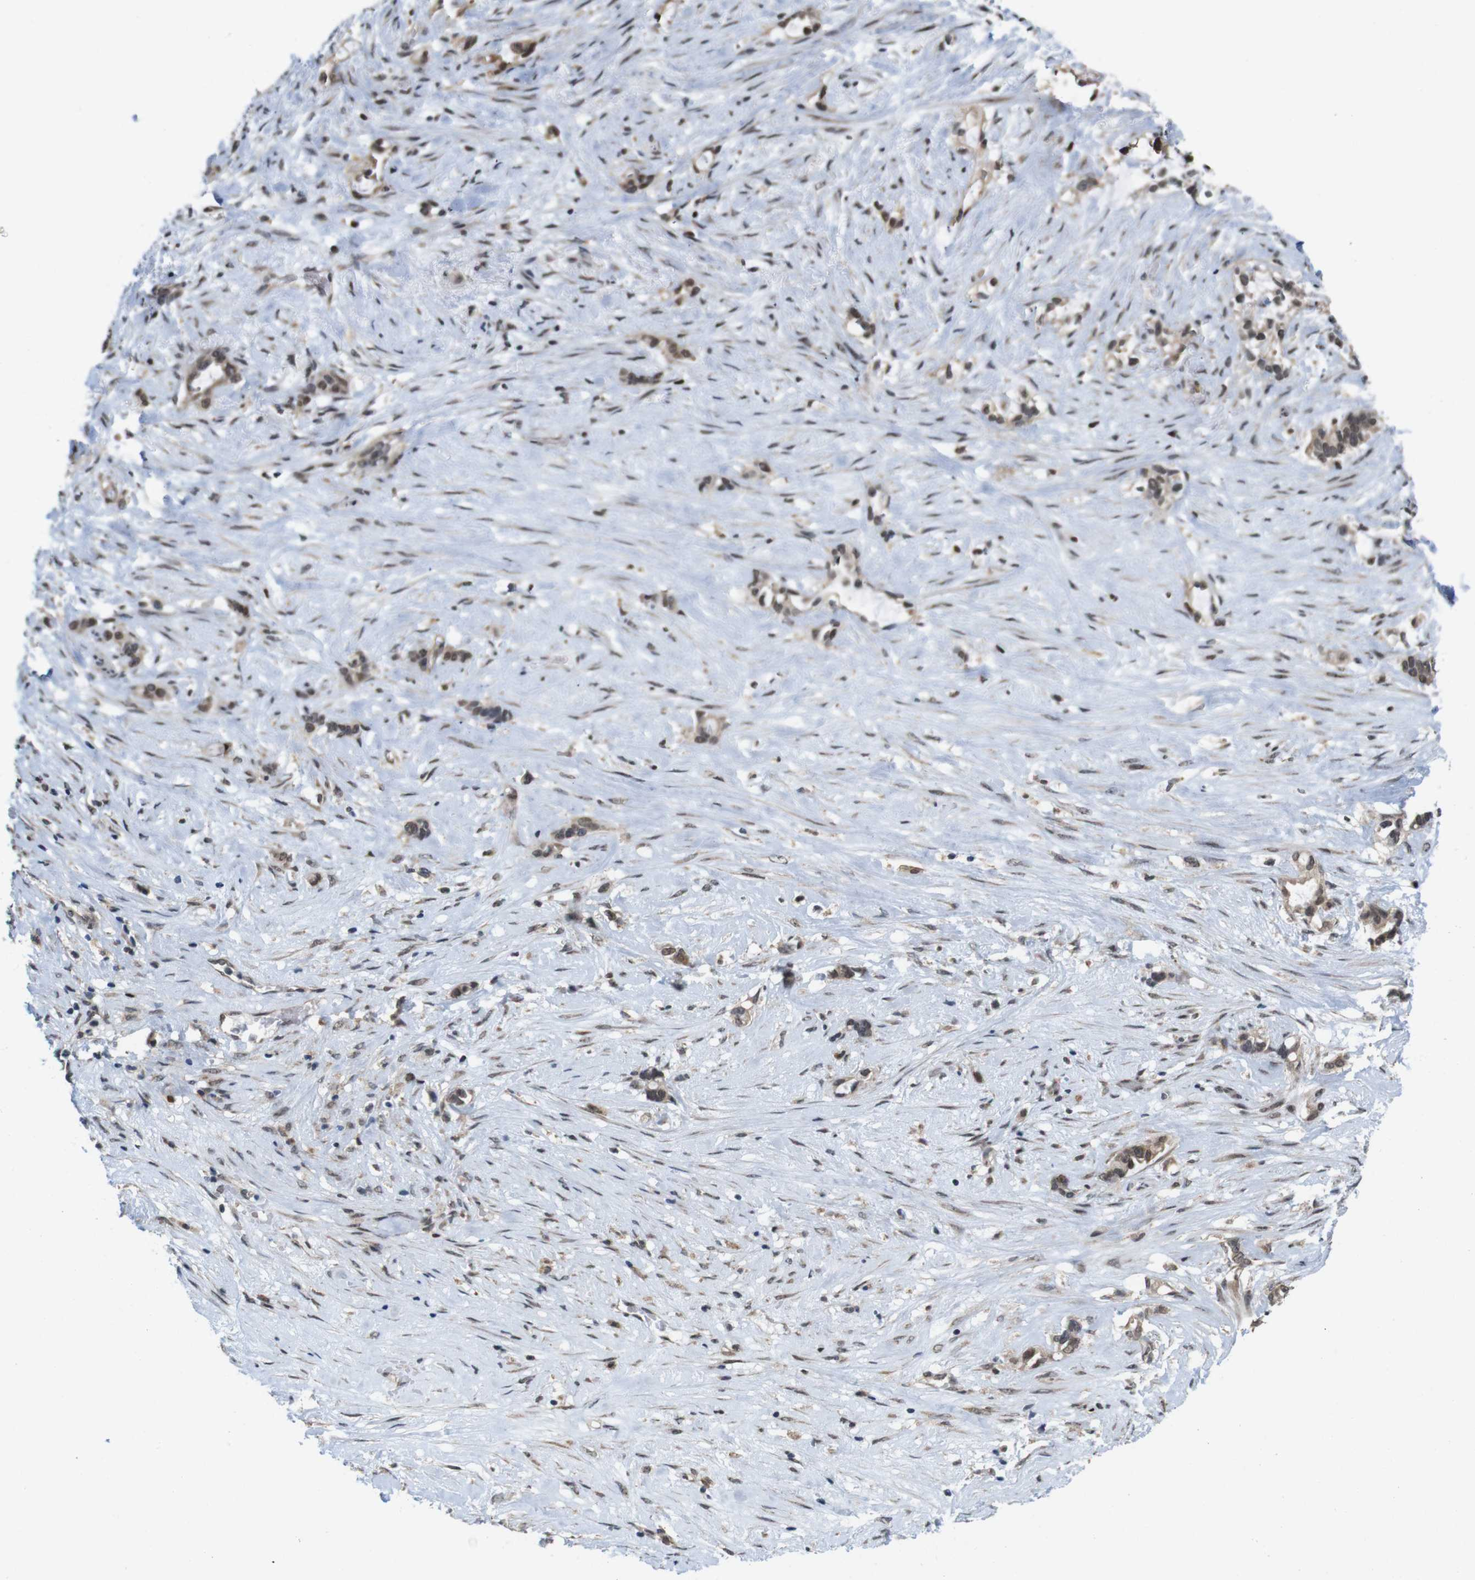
{"staining": {"intensity": "moderate", "quantity": ">75%", "location": "cytoplasmic/membranous,nuclear"}, "tissue": "liver cancer", "cell_type": "Tumor cells", "image_type": "cancer", "snomed": [{"axis": "morphology", "description": "Cholangiocarcinoma"}, {"axis": "topography", "description": "Liver"}], "caption": "A photomicrograph showing moderate cytoplasmic/membranous and nuclear expression in about >75% of tumor cells in liver cancer (cholangiocarcinoma), as visualized by brown immunohistochemical staining.", "gene": "PNMA8A", "patient": {"sex": "female", "age": 65}}